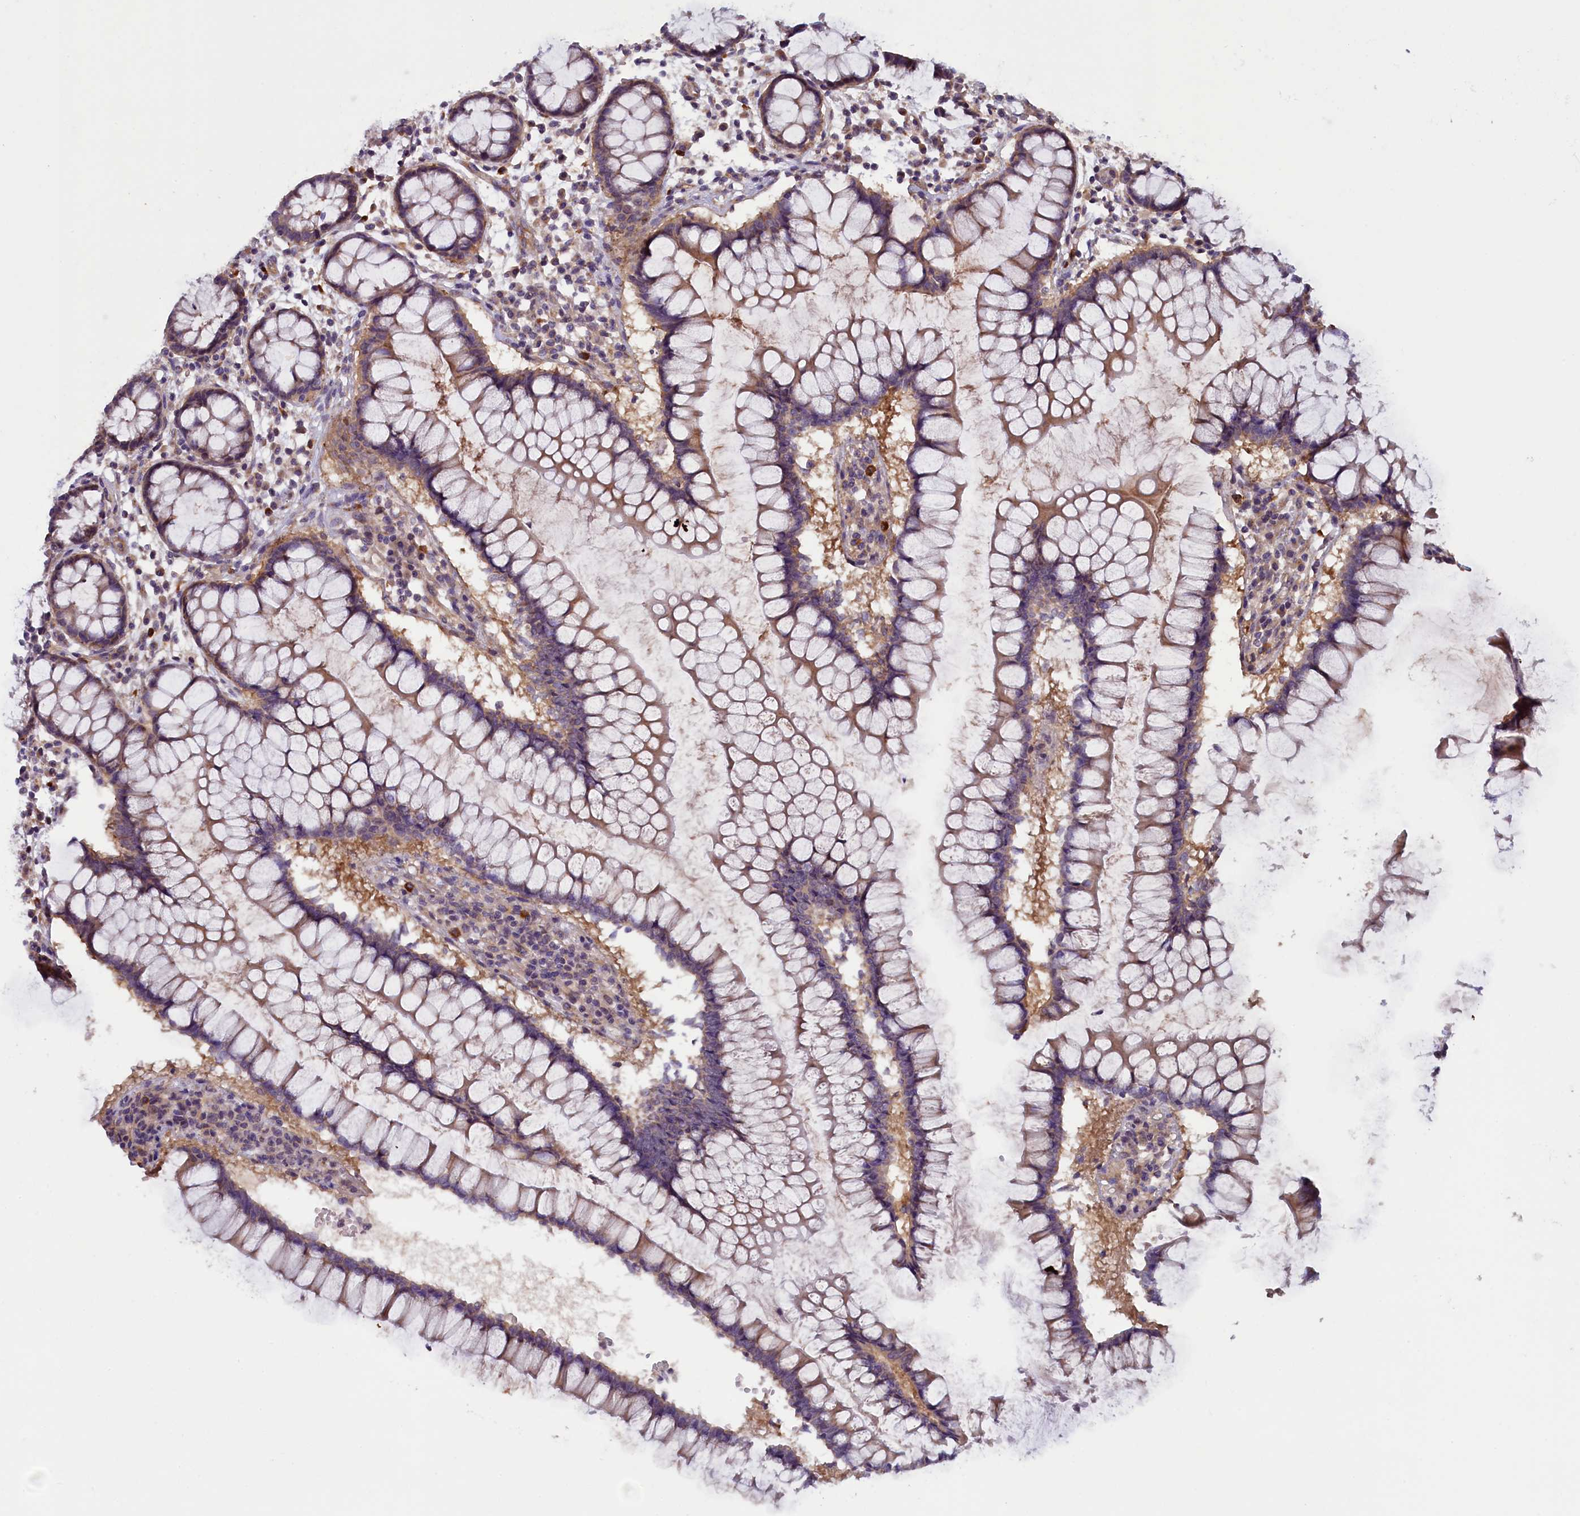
{"staining": {"intensity": "moderate", "quantity": ">75%", "location": "cytoplasmic/membranous"}, "tissue": "colon", "cell_type": "Endothelial cells", "image_type": "normal", "snomed": [{"axis": "morphology", "description": "Normal tissue, NOS"}, {"axis": "morphology", "description": "Adenocarcinoma, NOS"}, {"axis": "topography", "description": "Colon"}], "caption": "This image displays IHC staining of benign human colon, with medium moderate cytoplasmic/membranous positivity in approximately >75% of endothelial cells.", "gene": "CCDC9B", "patient": {"sex": "female", "age": 55}}